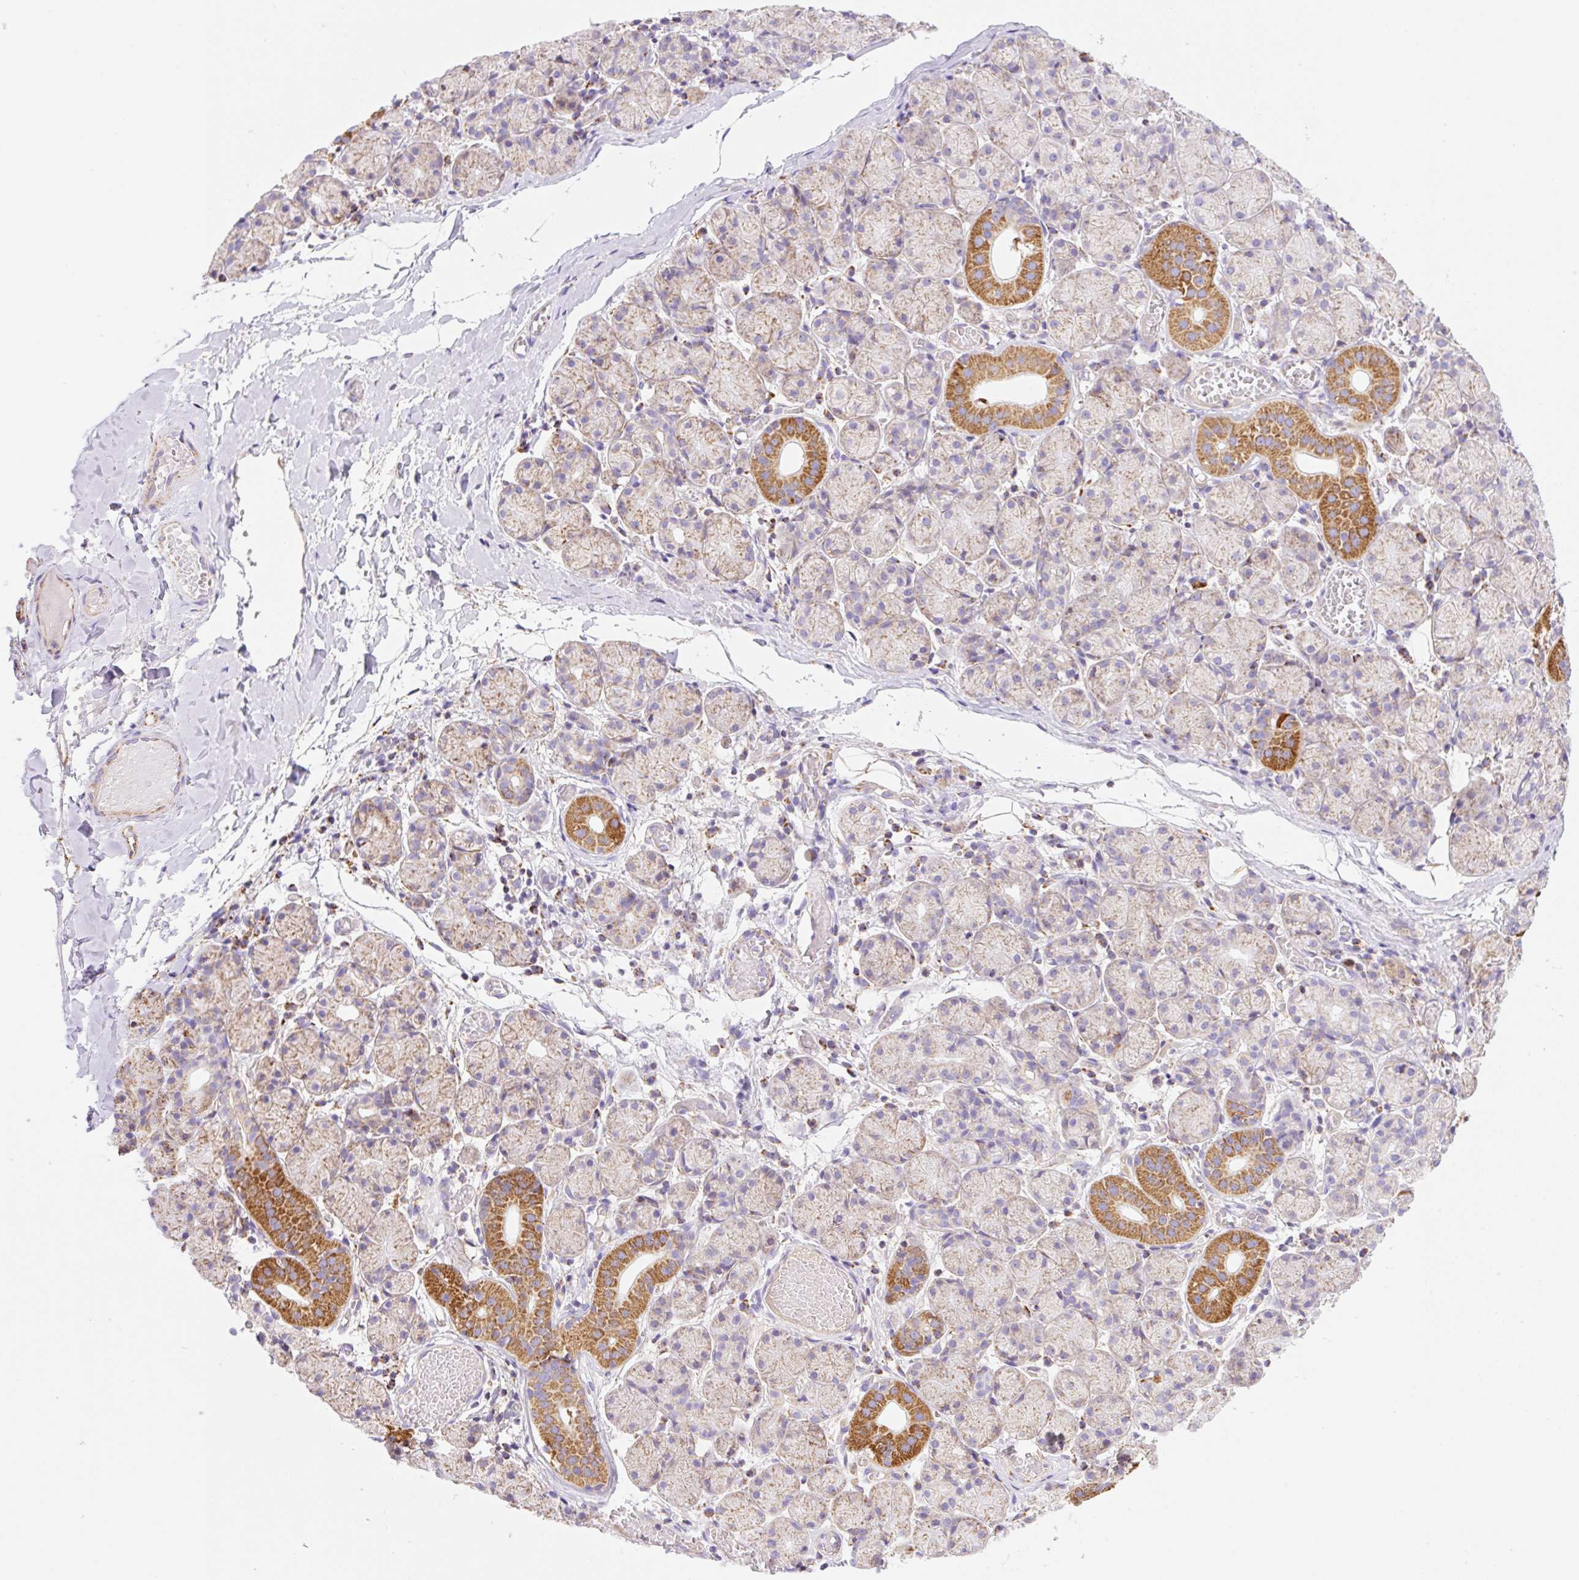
{"staining": {"intensity": "strong", "quantity": "25%-75%", "location": "cytoplasmic/membranous"}, "tissue": "salivary gland", "cell_type": "Glandular cells", "image_type": "normal", "snomed": [{"axis": "morphology", "description": "Normal tissue, NOS"}, {"axis": "topography", "description": "Salivary gland"}], "caption": "A brown stain labels strong cytoplasmic/membranous positivity of a protein in glandular cells of normal salivary gland. Using DAB (3,3'-diaminobenzidine) (brown) and hematoxylin (blue) stains, captured at high magnification using brightfield microscopy.", "gene": "ETNK2", "patient": {"sex": "female", "age": 24}}